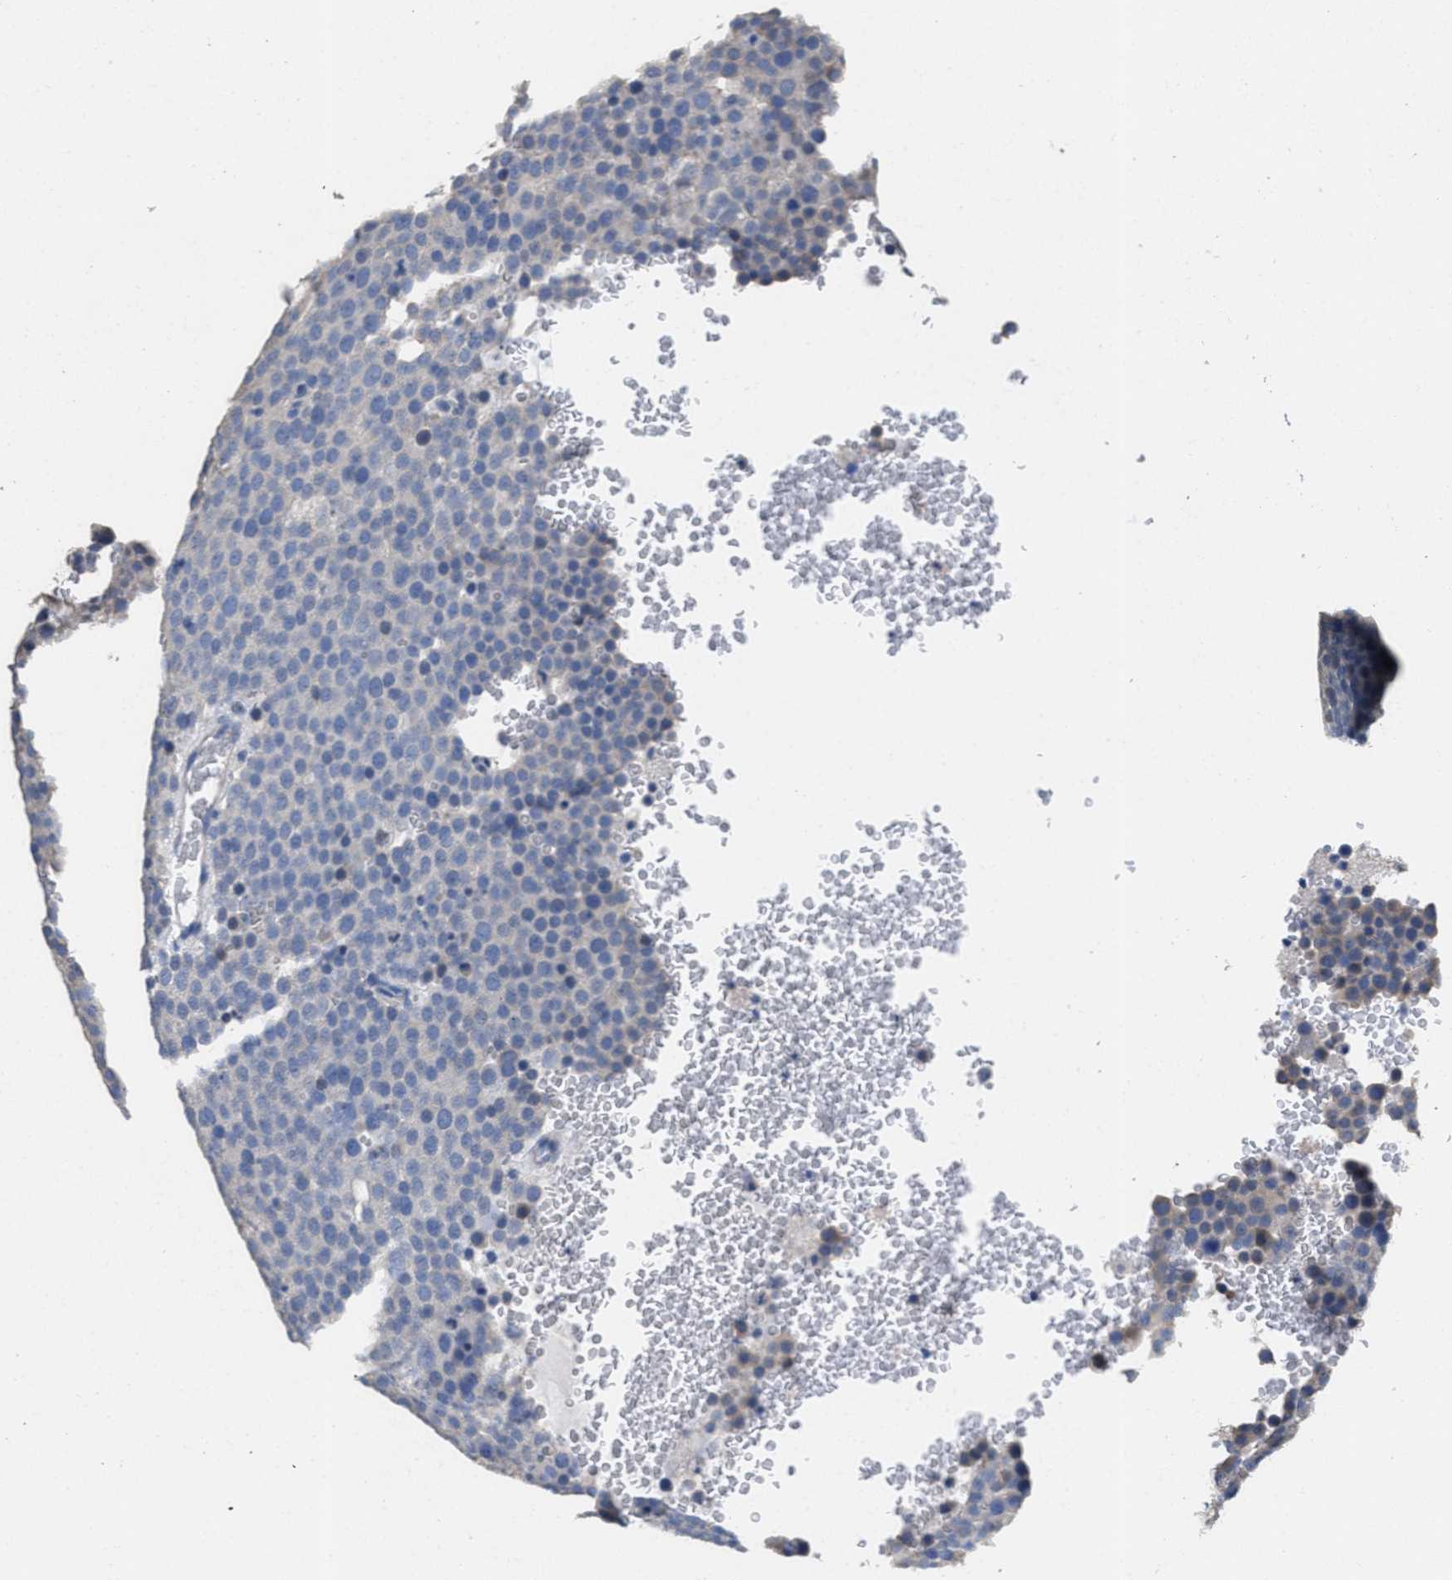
{"staining": {"intensity": "negative", "quantity": "none", "location": "none"}, "tissue": "testis cancer", "cell_type": "Tumor cells", "image_type": "cancer", "snomed": [{"axis": "morphology", "description": "Seminoma, NOS"}, {"axis": "topography", "description": "Testis"}], "caption": "Tumor cells show no significant staining in testis cancer (seminoma).", "gene": "CA9", "patient": {"sex": "male", "age": 71}}